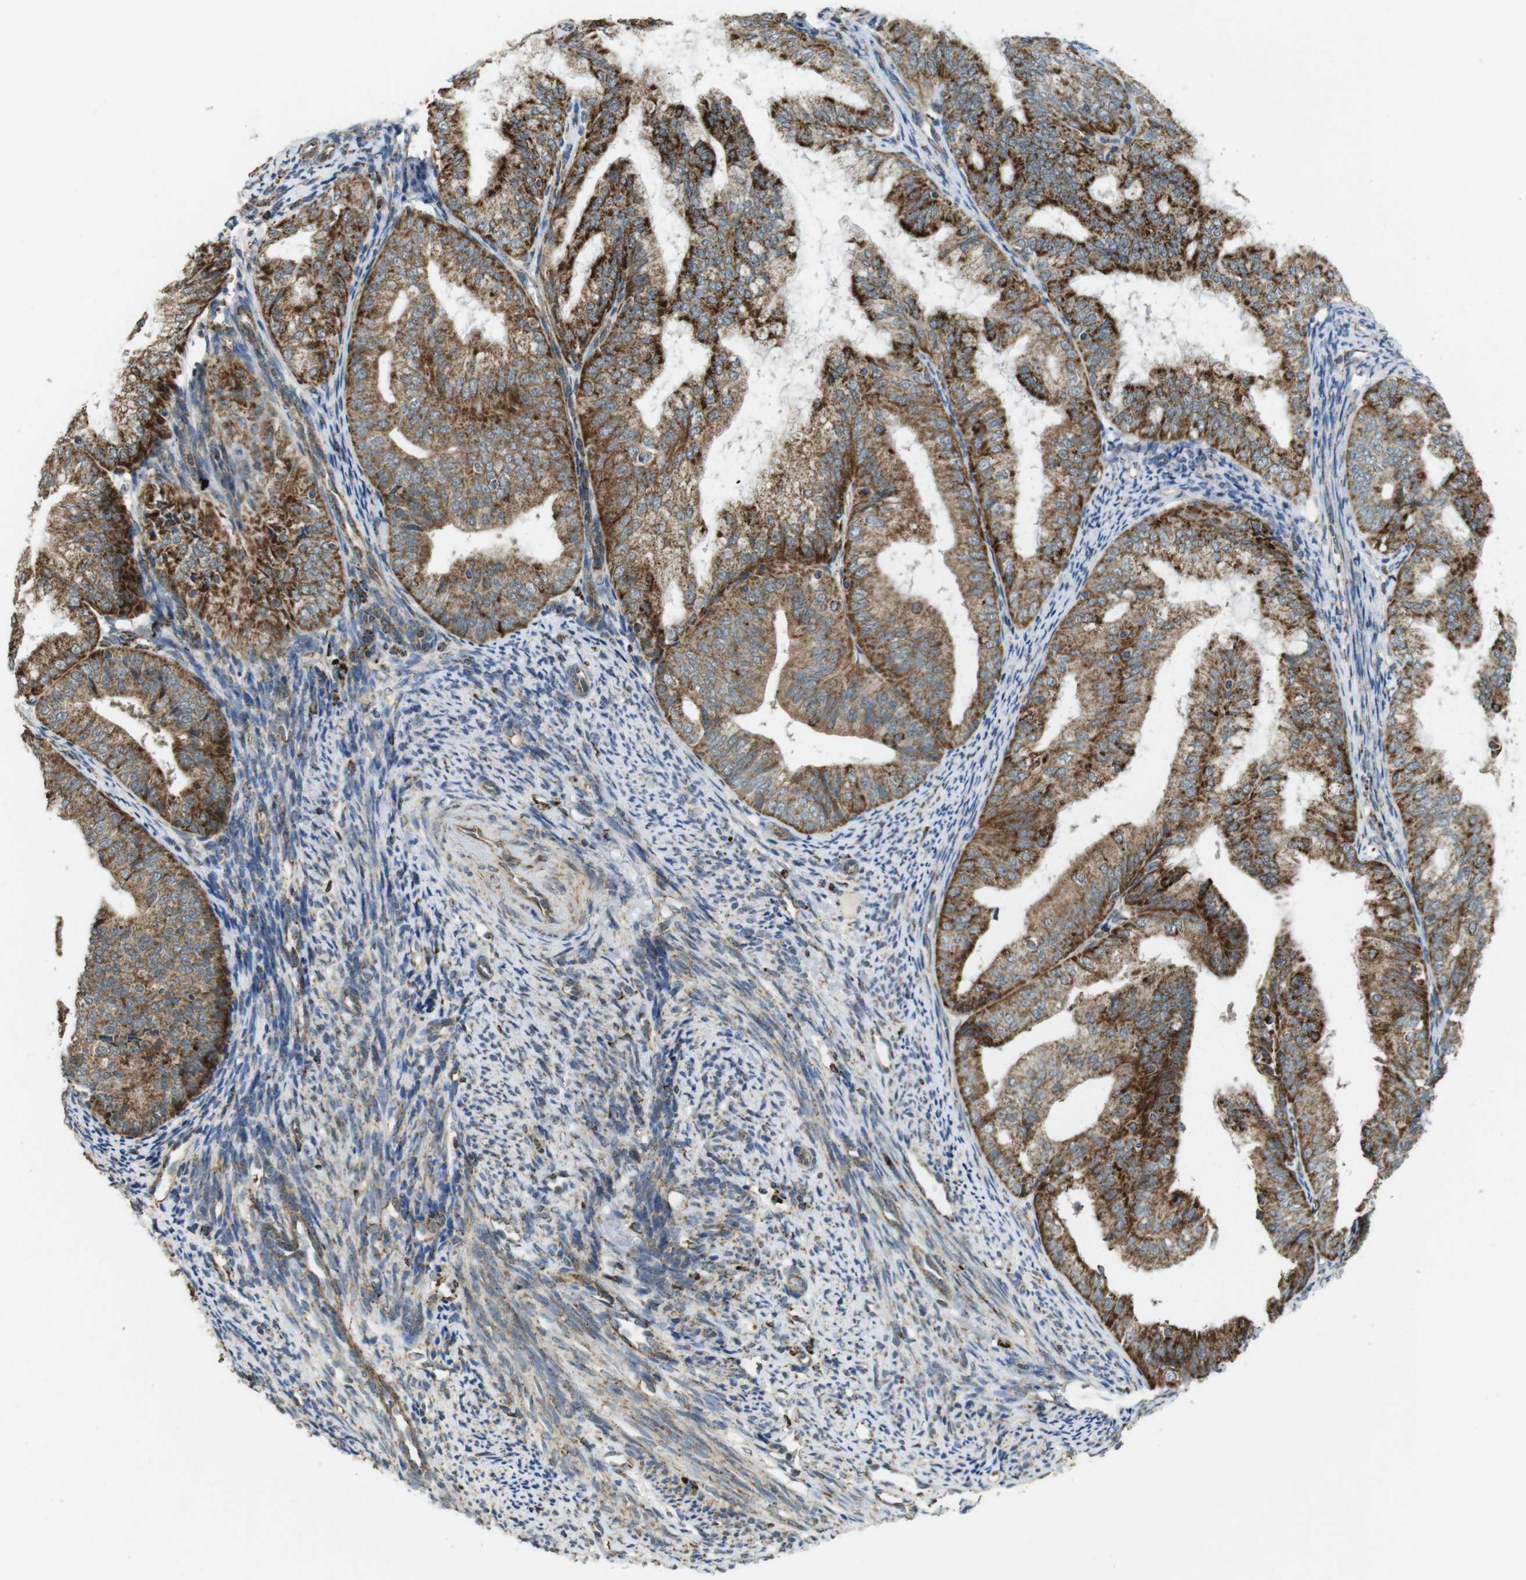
{"staining": {"intensity": "strong", "quantity": ">75%", "location": "cytoplasmic/membranous"}, "tissue": "endometrial cancer", "cell_type": "Tumor cells", "image_type": "cancer", "snomed": [{"axis": "morphology", "description": "Adenocarcinoma, NOS"}, {"axis": "topography", "description": "Endometrium"}], "caption": "Human endometrial adenocarcinoma stained with a brown dye demonstrates strong cytoplasmic/membranous positive staining in approximately >75% of tumor cells.", "gene": "CALHM2", "patient": {"sex": "female", "age": 63}}